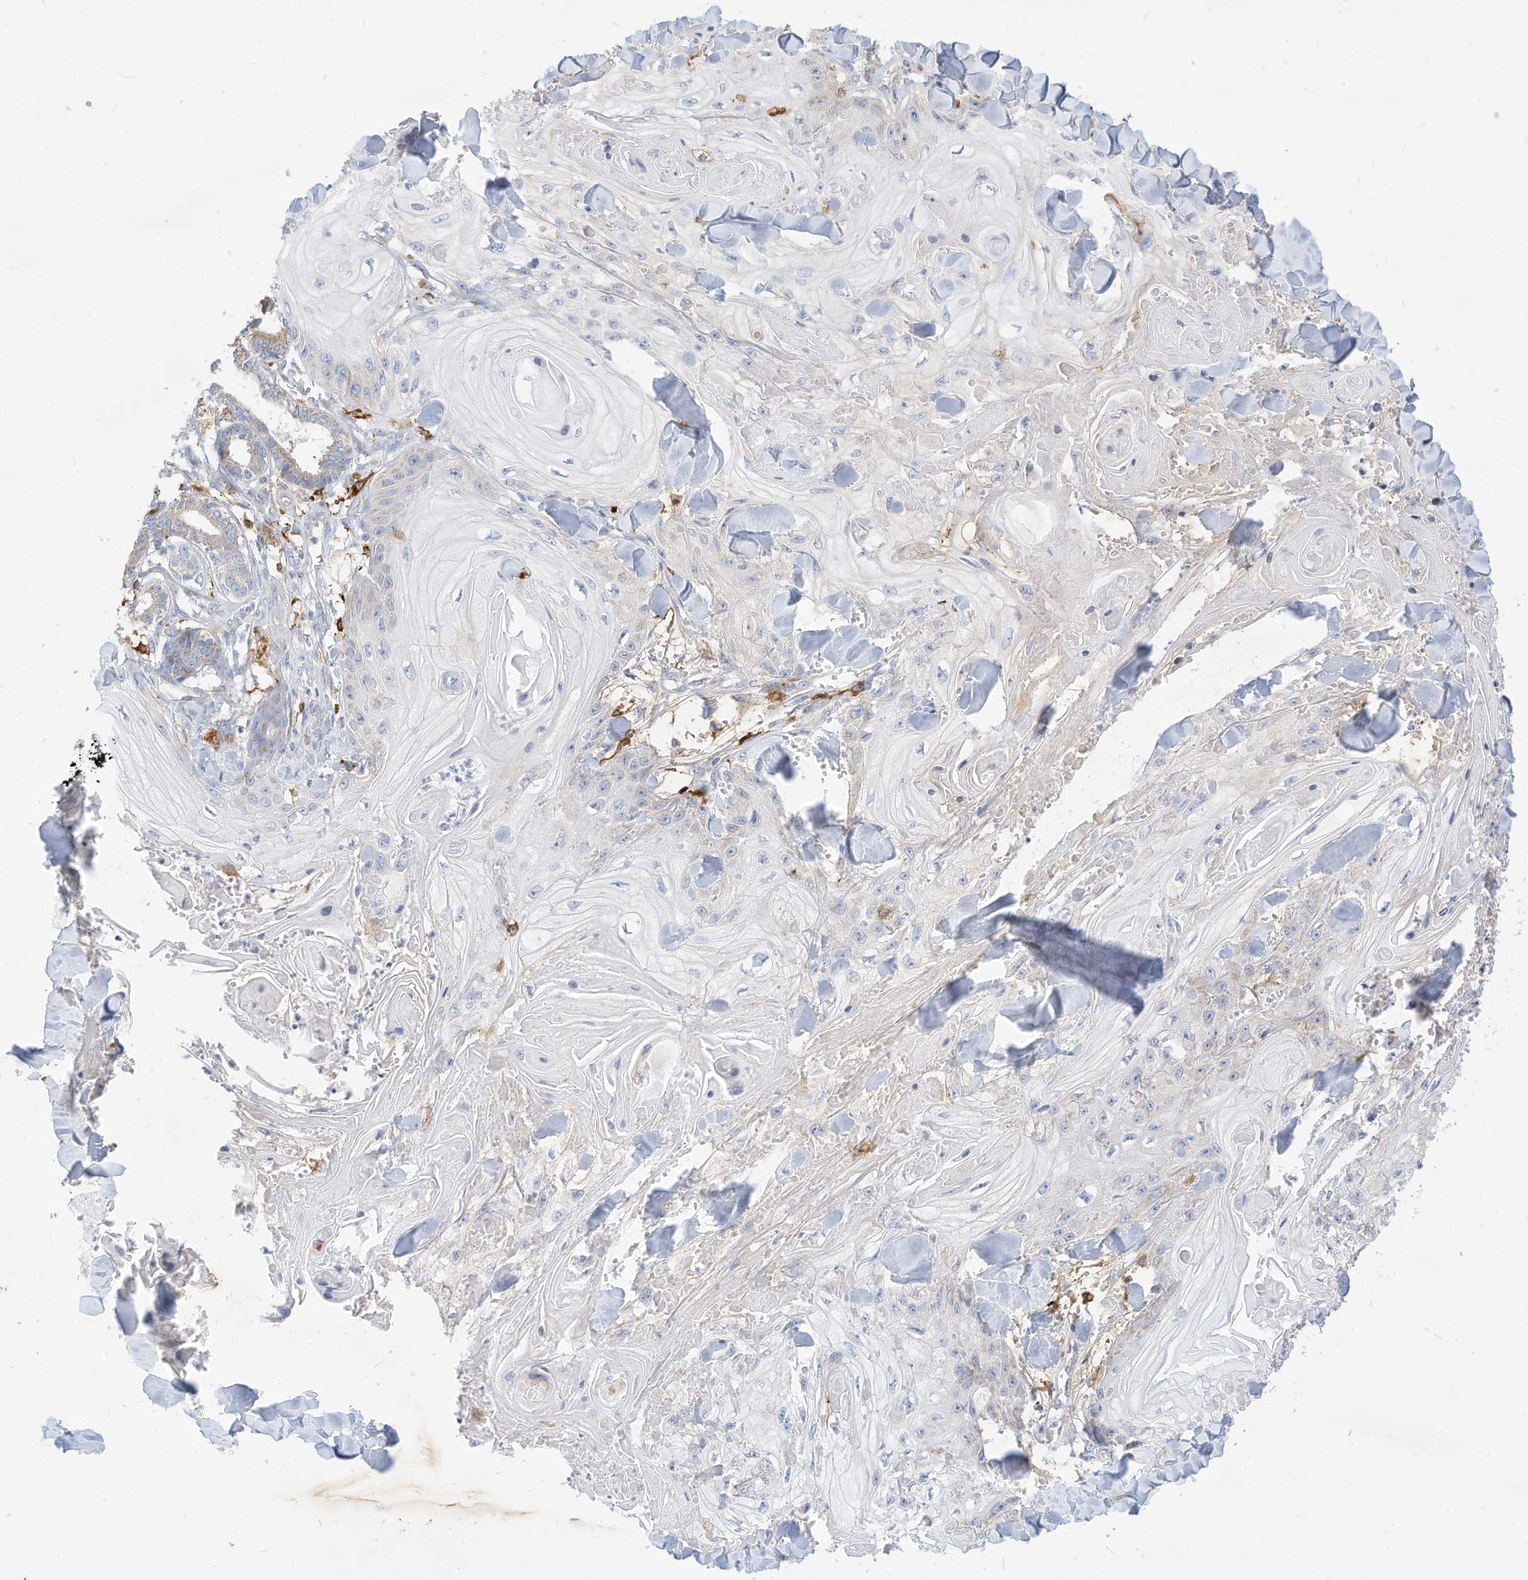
{"staining": {"intensity": "negative", "quantity": "none", "location": "none"}, "tissue": "skin cancer", "cell_type": "Tumor cells", "image_type": "cancer", "snomed": [{"axis": "morphology", "description": "Squamous cell carcinoma, NOS"}, {"axis": "topography", "description": "Skin"}], "caption": "This is an immunohistochemistry image of human squamous cell carcinoma (skin). There is no positivity in tumor cells.", "gene": "RHOH", "patient": {"sex": "male", "age": 74}}